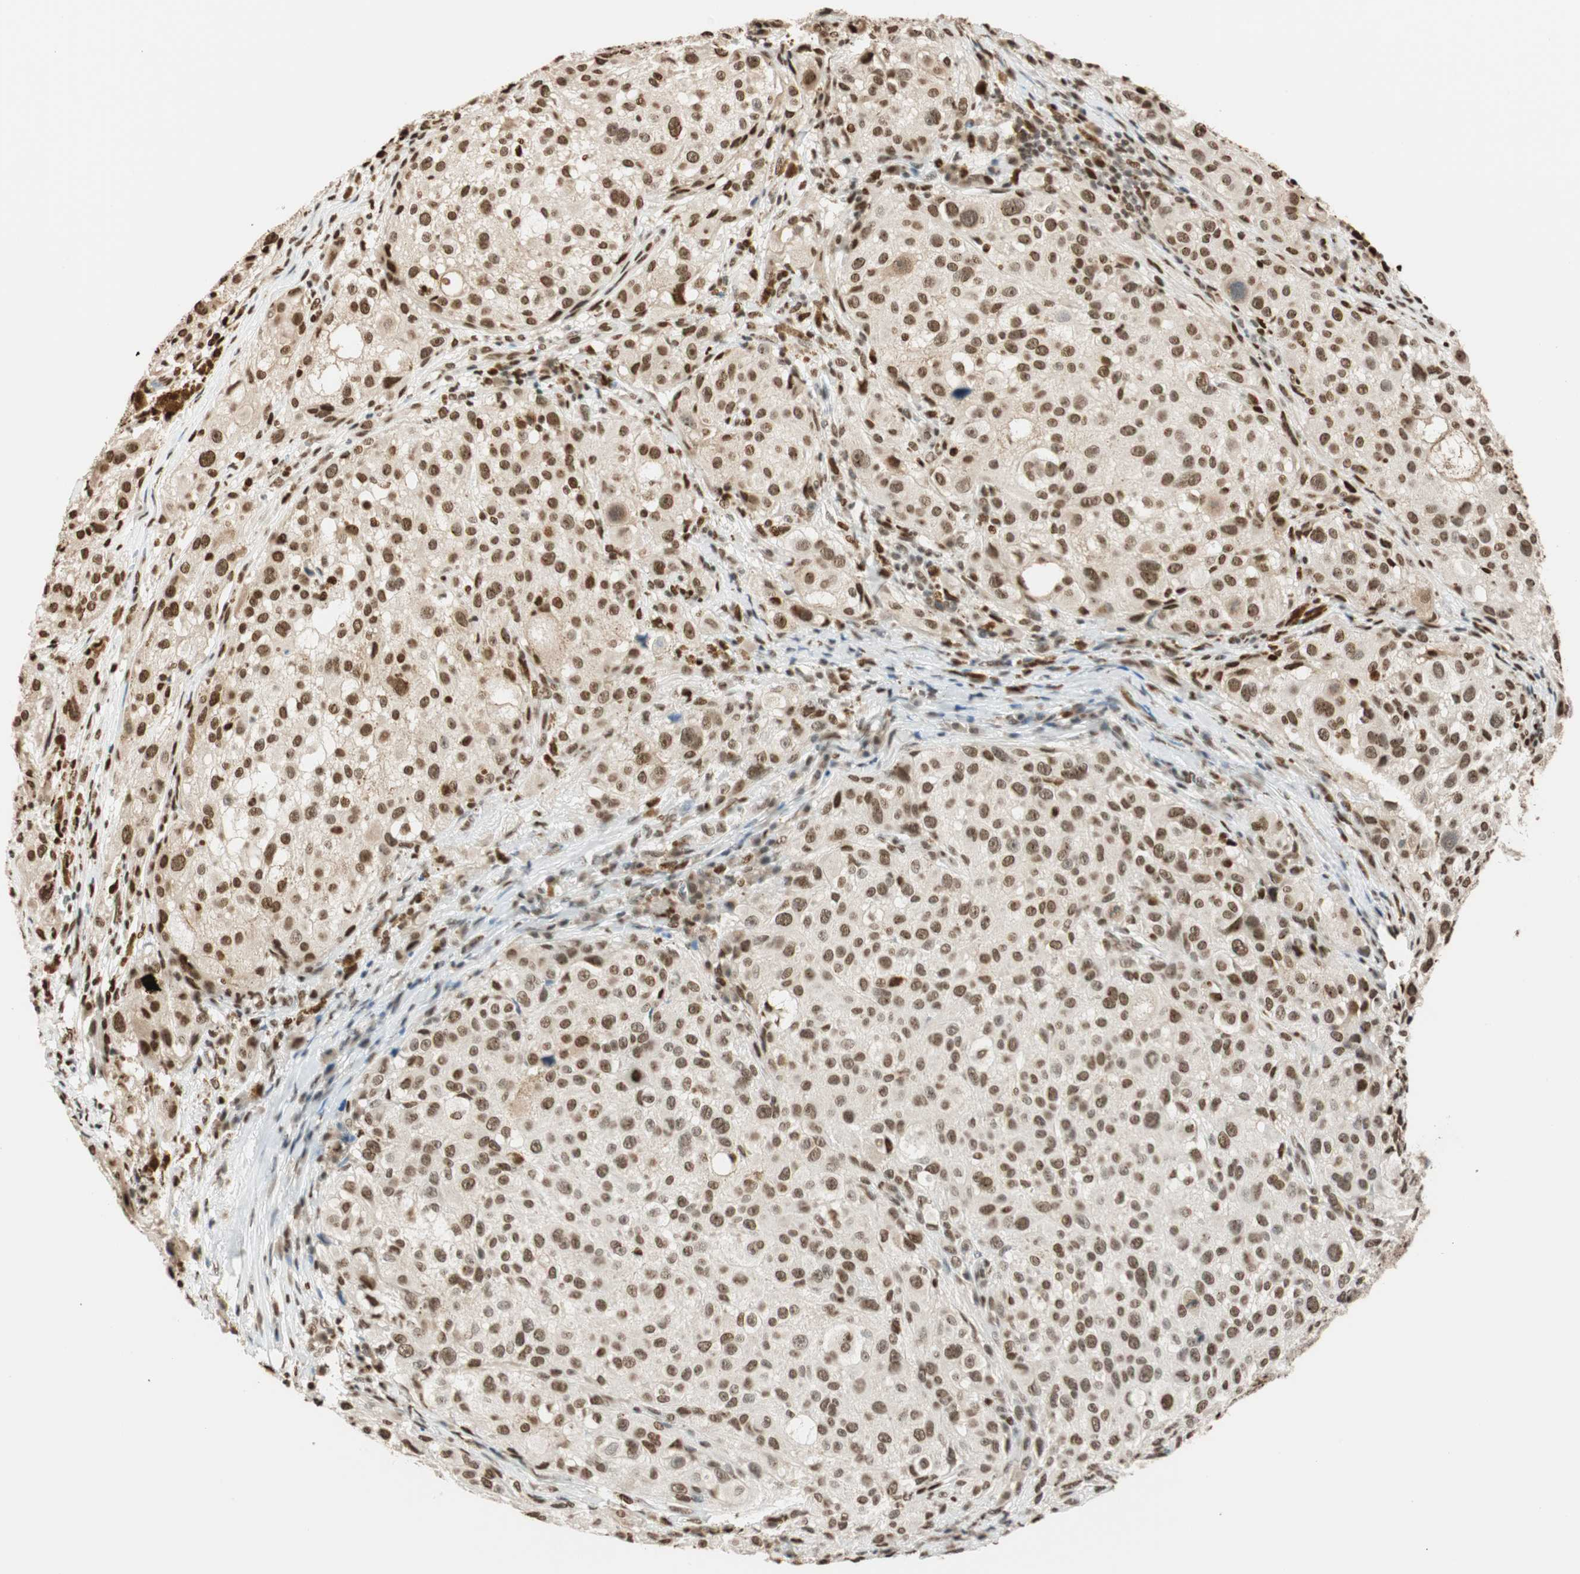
{"staining": {"intensity": "moderate", "quantity": ">75%", "location": "cytoplasmic/membranous,nuclear"}, "tissue": "melanoma", "cell_type": "Tumor cells", "image_type": "cancer", "snomed": [{"axis": "morphology", "description": "Necrosis, NOS"}, {"axis": "morphology", "description": "Malignant melanoma, NOS"}, {"axis": "topography", "description": "Skin"}], "caption": "Immunohistochemistry (IHC) (DAB (3,3'-diaminobenzidine)) staining of human malignant melanoma displays moderate cytoplasmic/membranous and nuclear protein staining in about >75% of tumor cells.", "gene": "FANCG", "patient": {"sex": "female", "age": 87}}